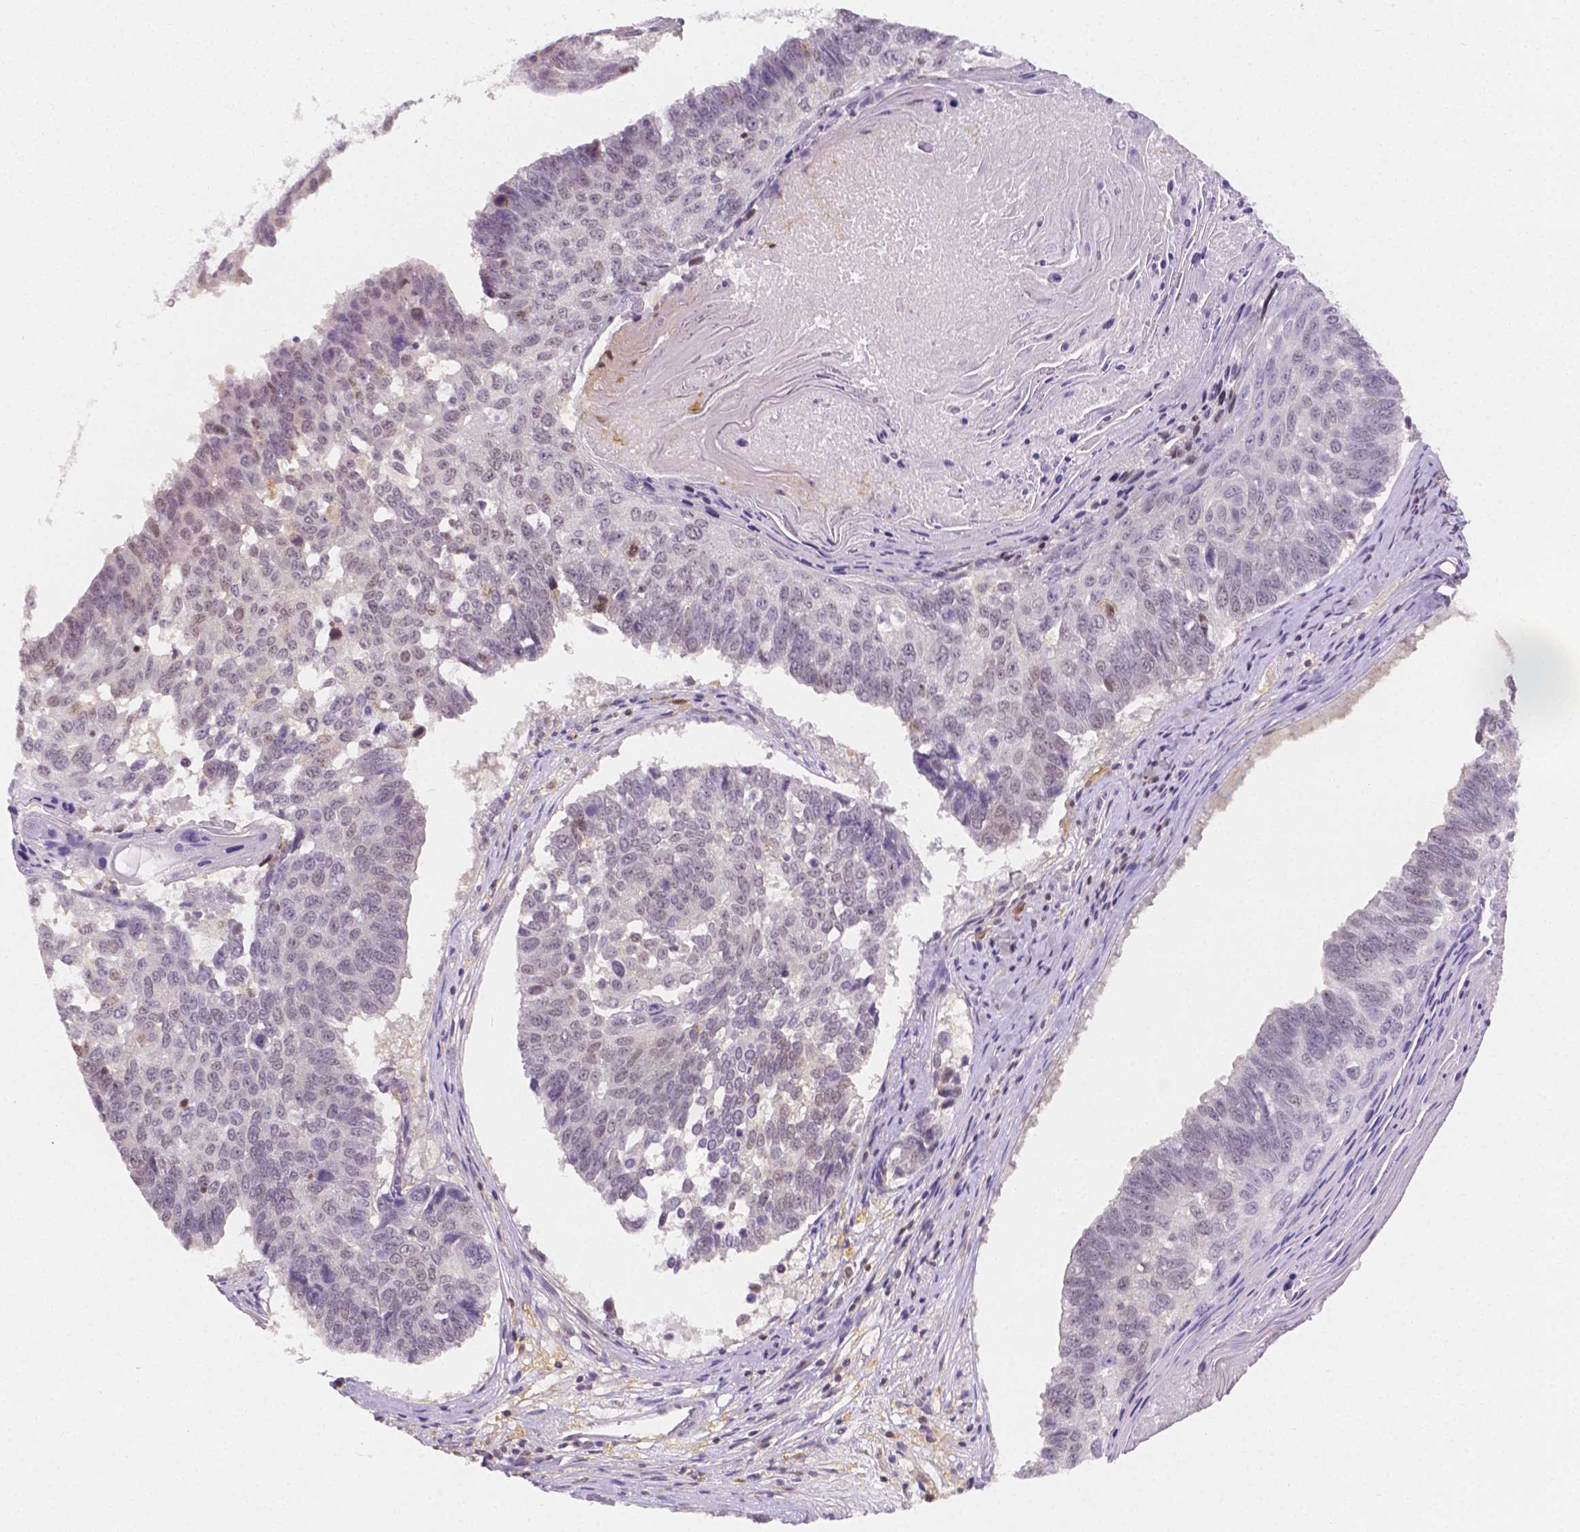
{"staining": {"intensity": "weak", "quantity": "<25%", "location": "nuclear"}, "tissue": "lung cancer", "cell_type": "Tumor cells", "image_type": "cancer", "snomed": [{"axis": "morphology", "description": "Squamous cell carcinoma, NOS"}, {"axis": "topography", "description": "Lung"}], "caption": "Tumor cells are negative for brown protein staining in lung cancer (squamous cell carcinoma).", "gene": "SGTB", "patient": {"sex": "male", "age": 73}}